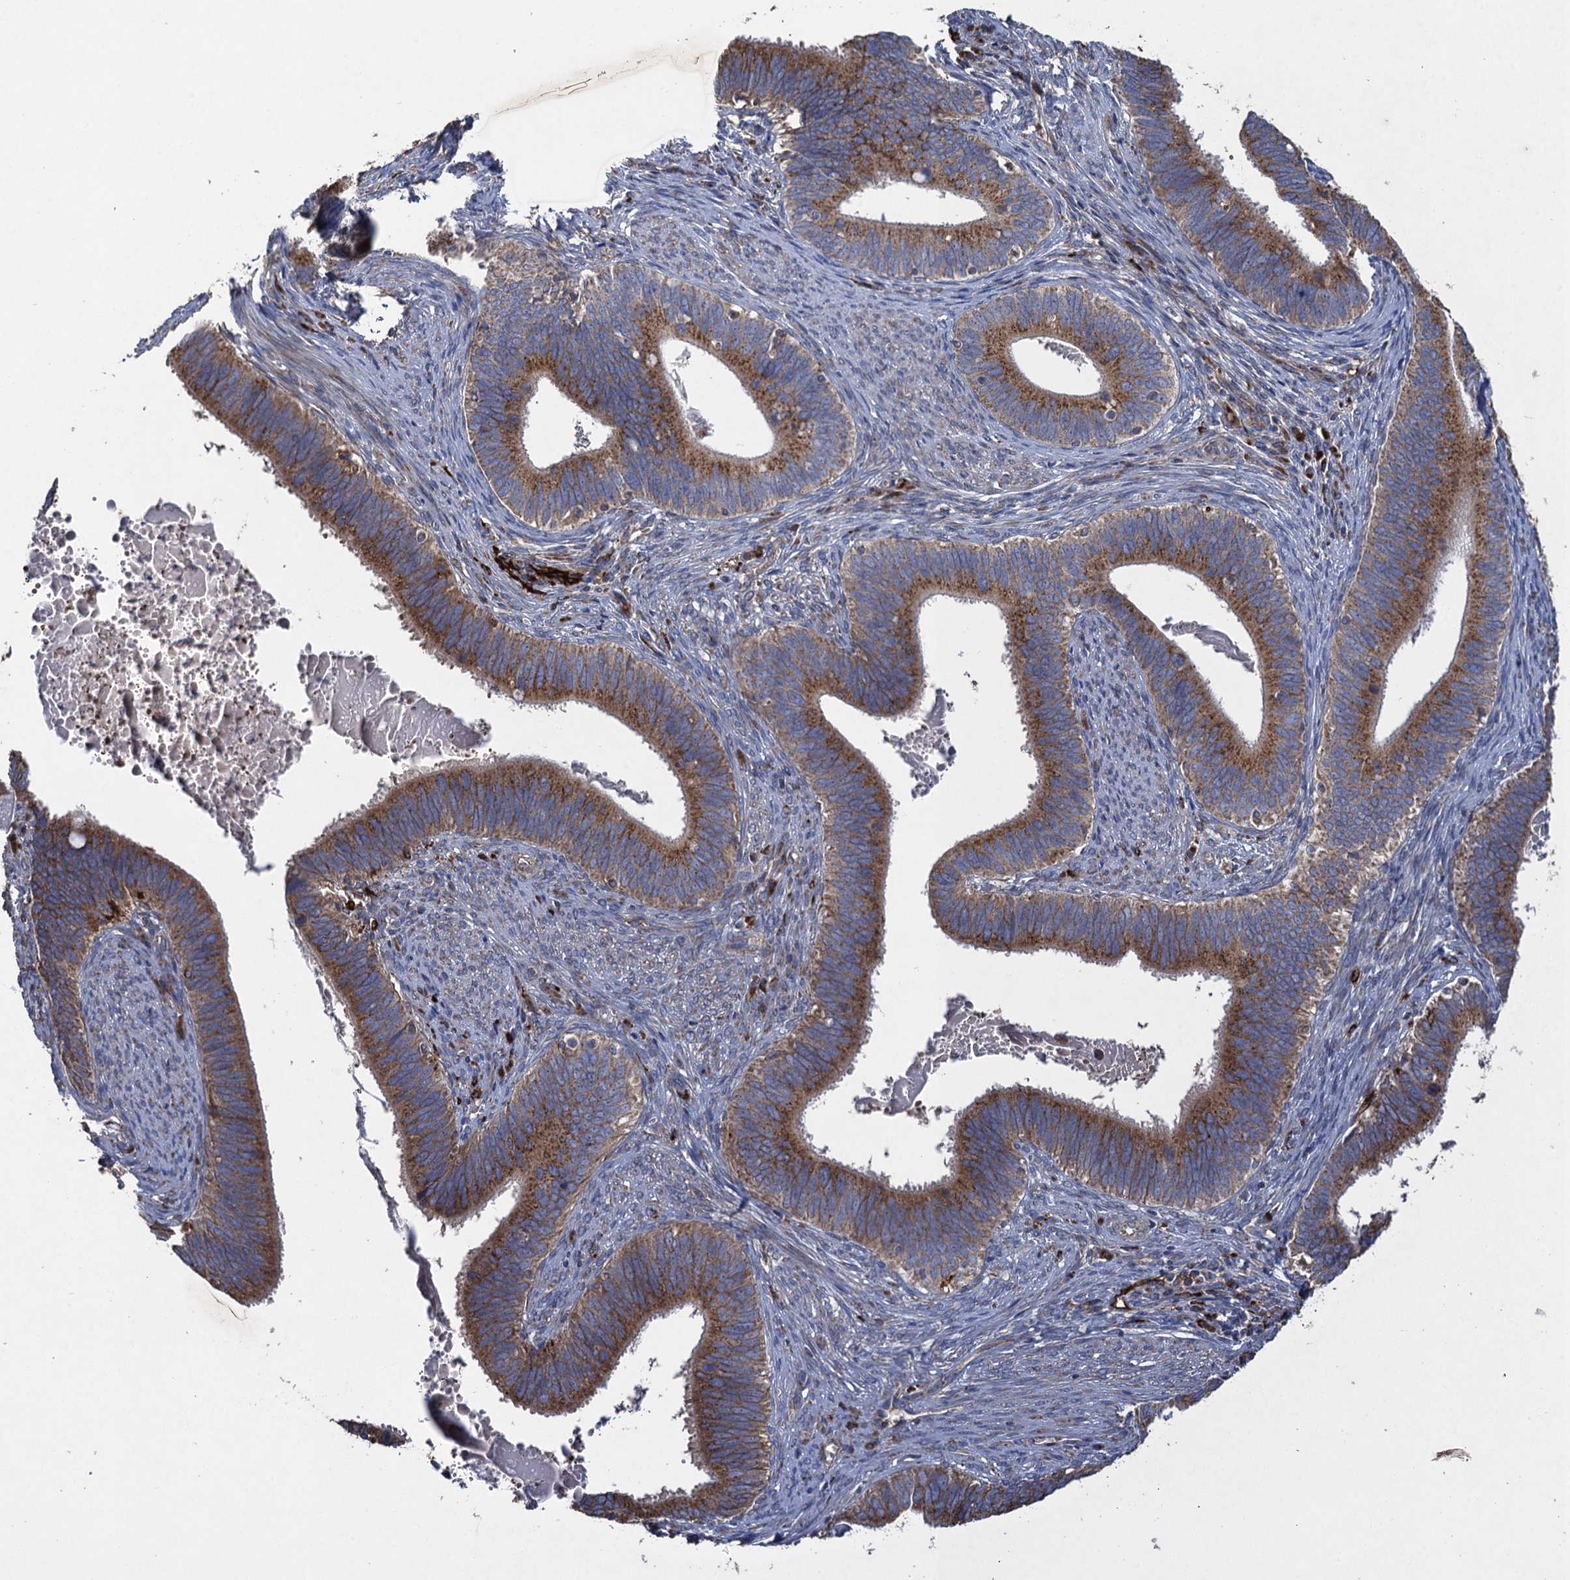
{"staining": {"intensity": "moderate", "quantity": ">75%", "location": "cytoplasmic/membranous"}, "tissue": "cervical cancer", "cell_type": "Tumor cells", "image_type": "cancer", "snomed": [{"axis": "morphology", "description": "Adenocarcinoma, NOS"}, {"axis": "topography", "description": "Cervix"}], "caption": "Cervical cancer (adenocarcinoma) stained for a protein shows moderate cytoplasmic/membranous positivity in tumor cells.", "gene": "TXNDC11", "patient": {"sex": "female", "age": 42}}